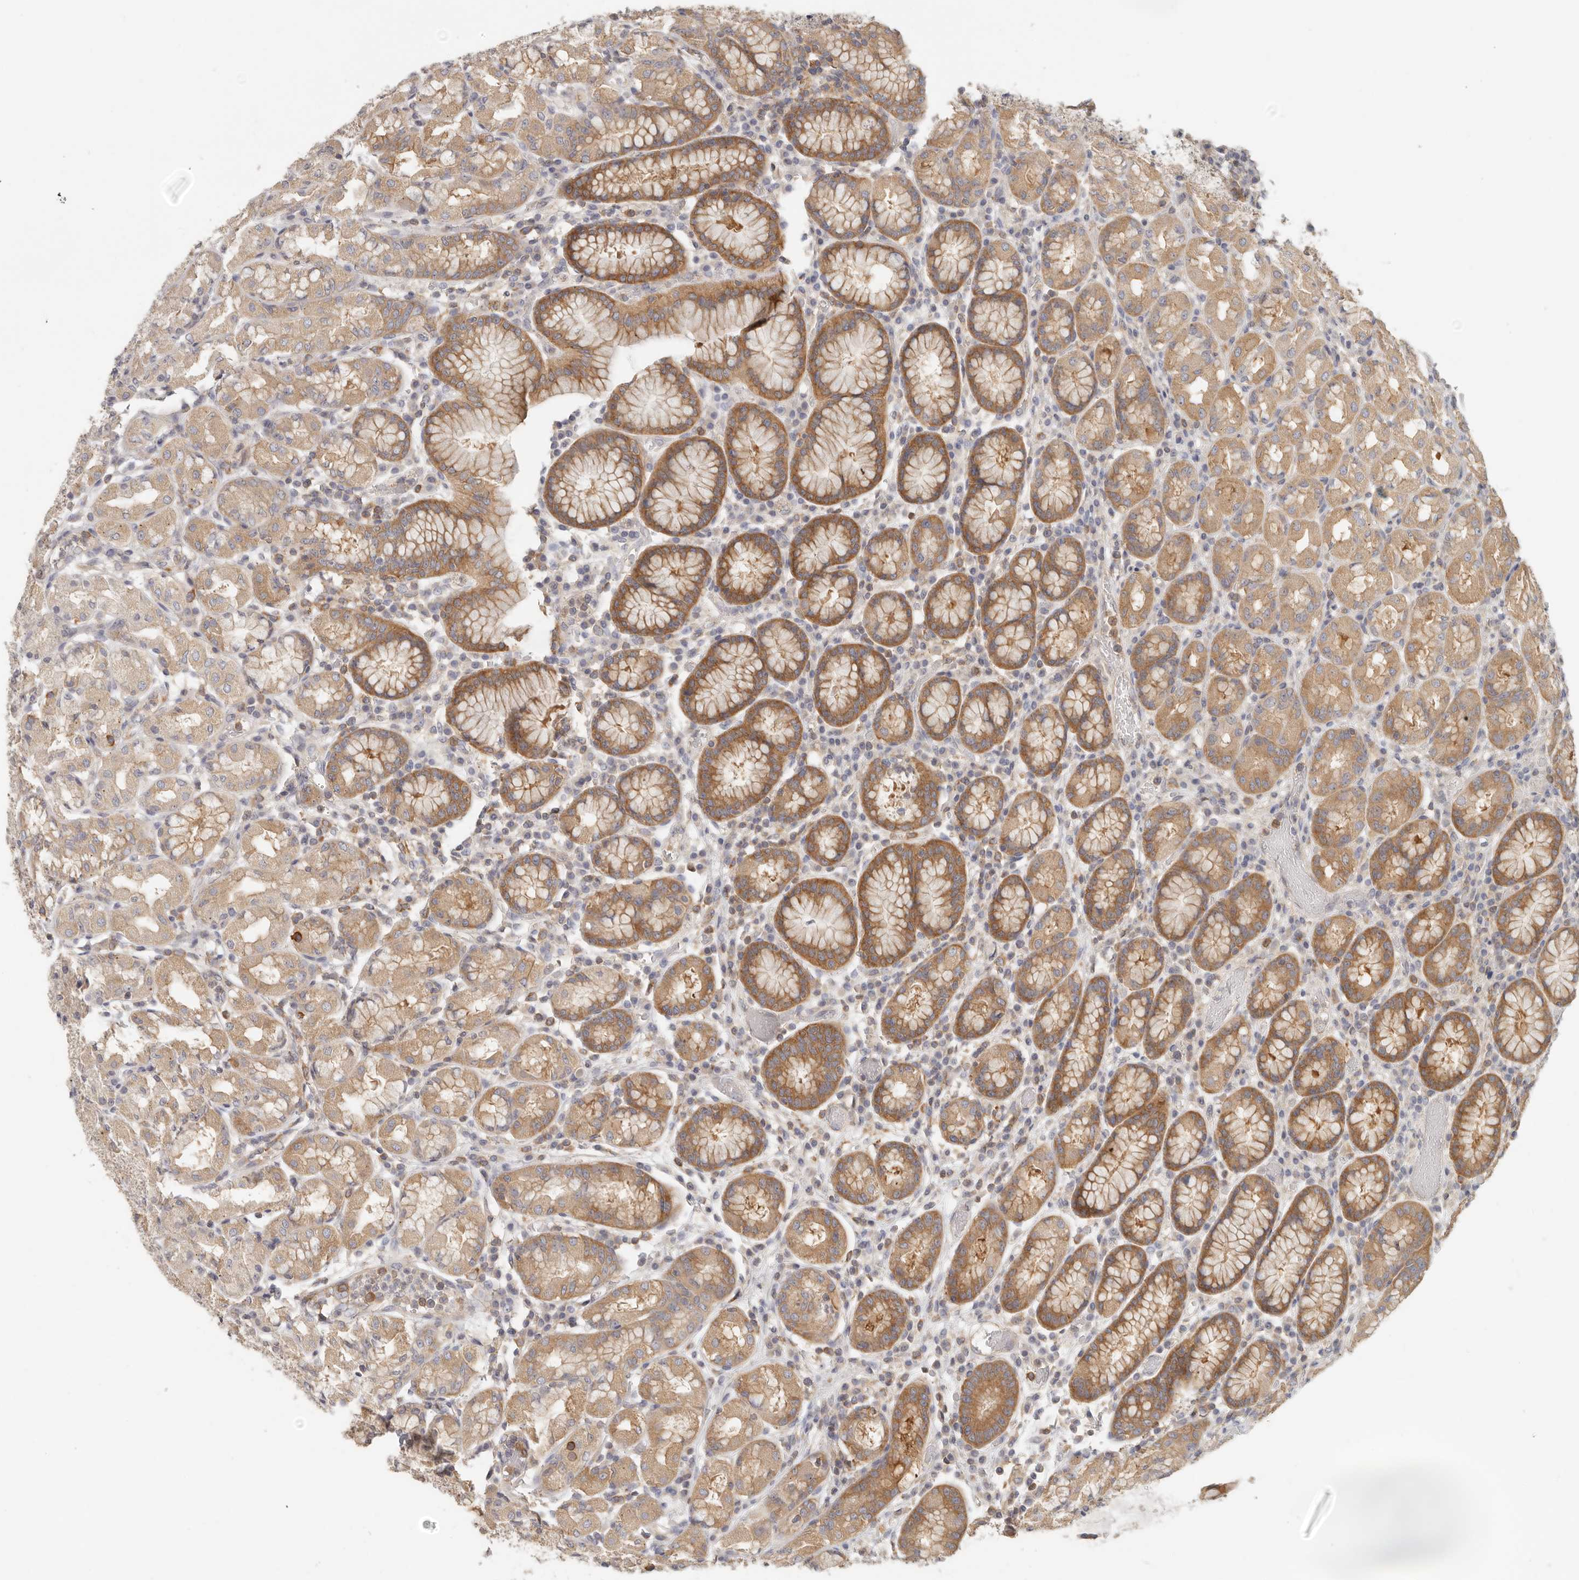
{"staining": {"intensity": "moderate", "quantity": "25%-75%", "location": "cytoplasmic/membranous"}, "tissue": "stomach", "cell_type": "Glandular cells", "image_type": "normal", "snomed": [{"axis": "morphology", "description": "Normal tissue, NOS"}, {"axis": "topography", "description": "Stomach"}, {"axis": "topography", "description": "Stomach, lower"}], "caption": "Protein staining demonstrates moderate cytoplasmic/membranous positivity in about 25%-75% of glandular cells in unremarkable stomach. (Brightfield microscopy of DAB IHC at high magnification).", "gene": "ANXA9", "patient": {"sex": "female", "age": 56}}